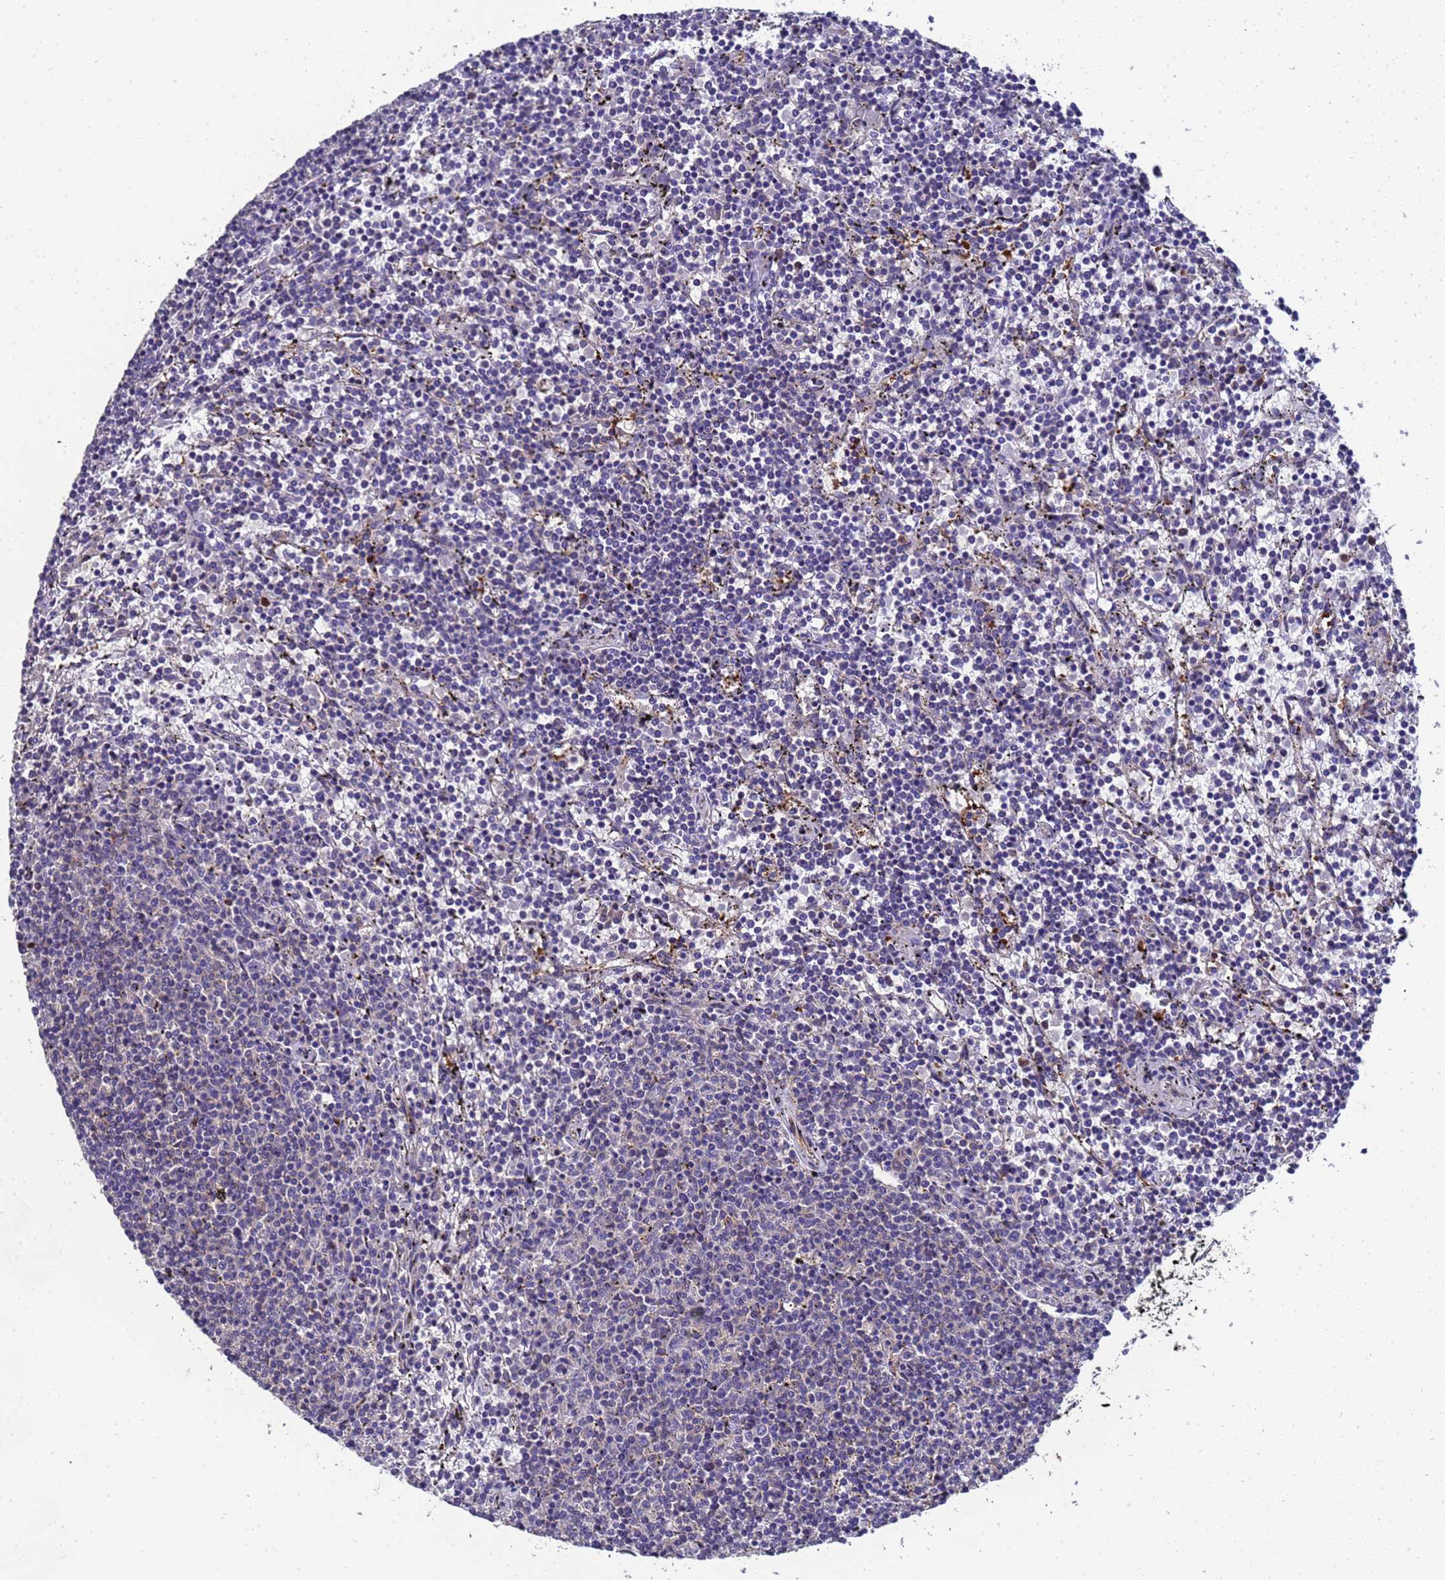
{"staining": {"intensity": "negative", "quantity": "none", "location": "none"}, "tissue": "lymphoma", "cell_type": "Tumor cells", "image_type": "cancer", "snomed": [{"axis": "morphology", "description": "Malignant lymphoma, non-Hodgkin's type, Low grade"}, {"axis": "topography", "description": "Spleen"}], "caption": "Human lymphoma stained for a protein using IHC displays no staining in tumor cells.", "gene": "MOCS1", "patient": {"sex": "female", "age": 50}}